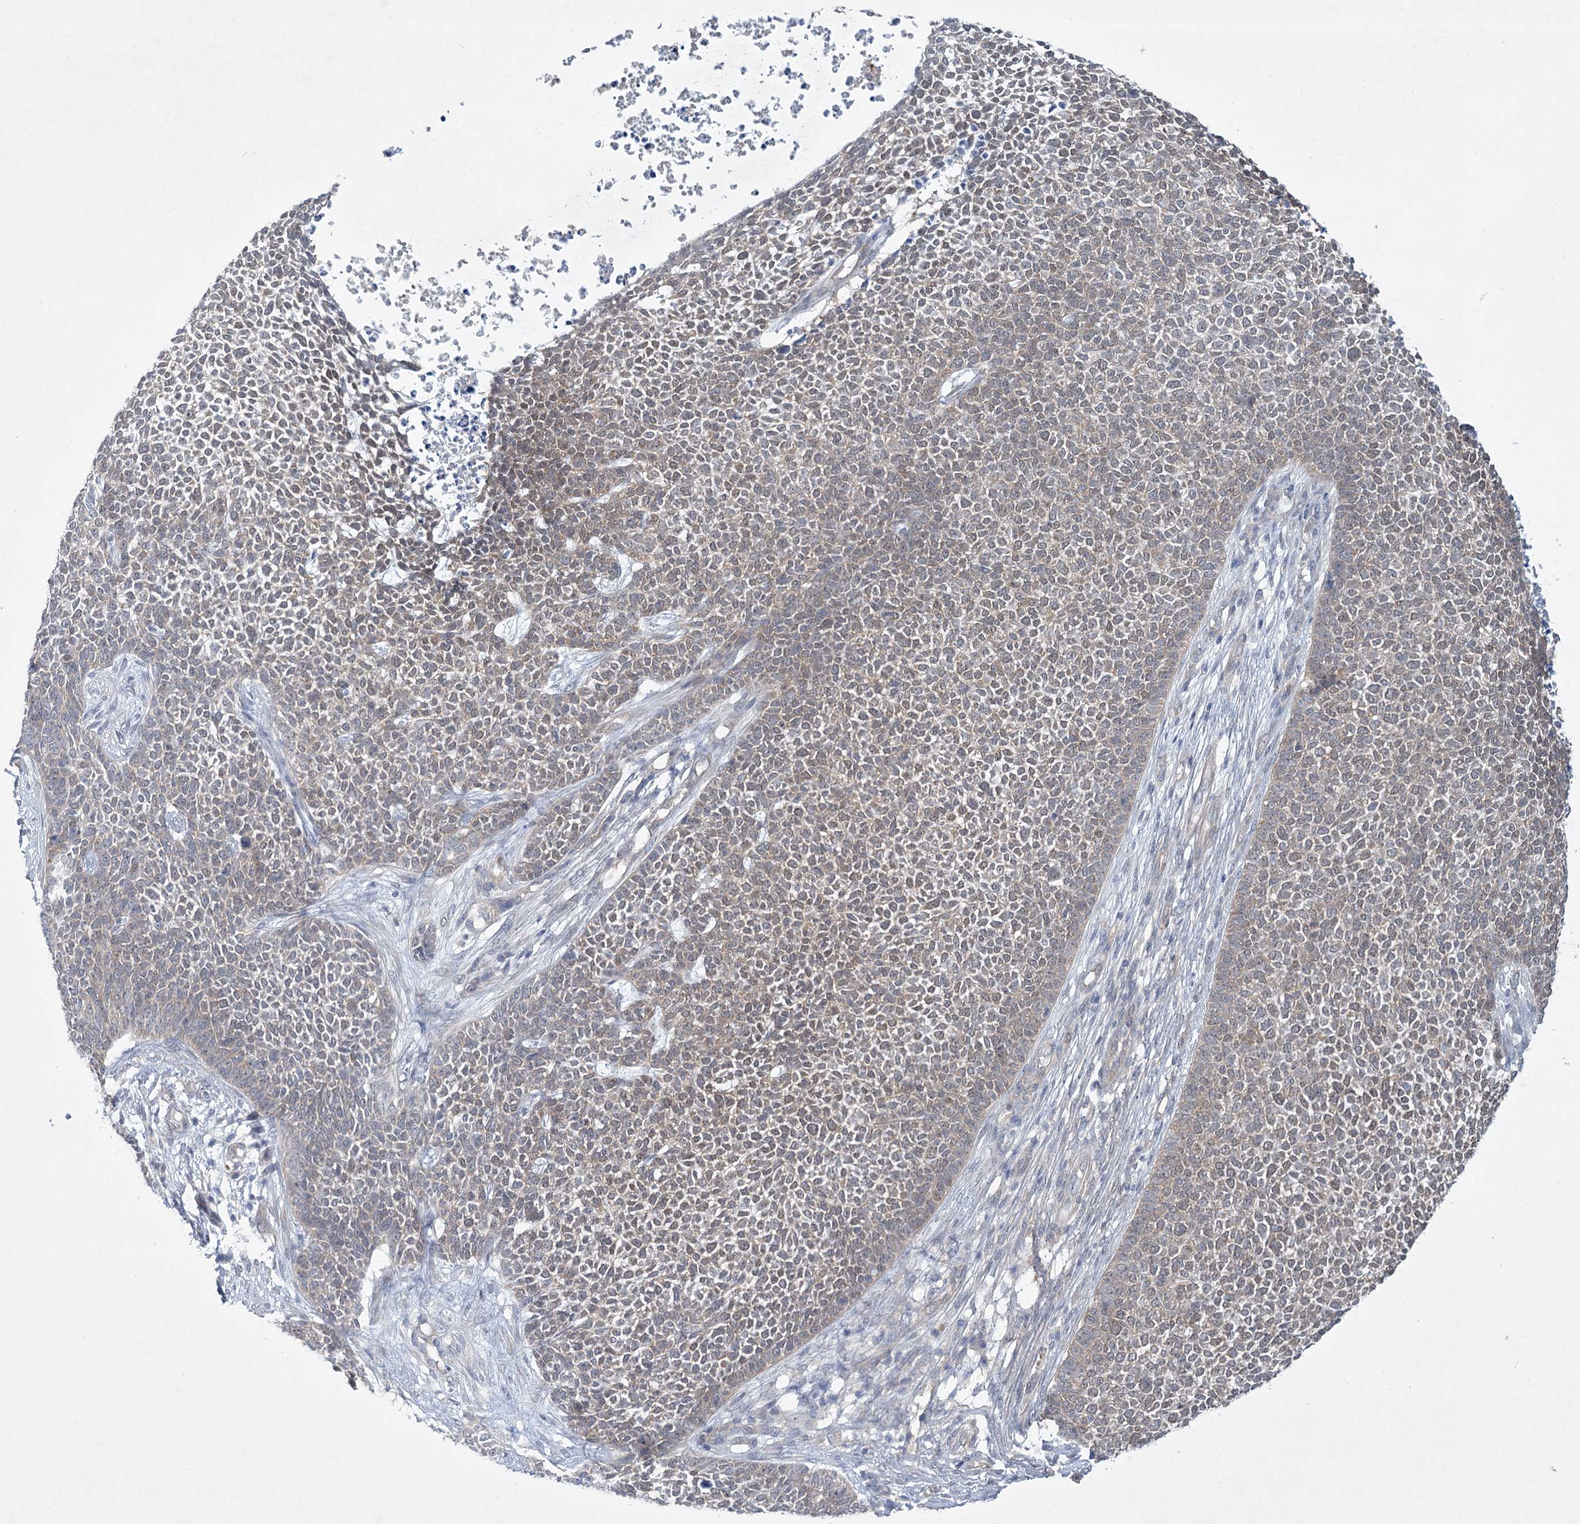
{"staining": {"intensity": "weak", "quantity": "25%-75%", "location": "cytoplasmic/membranous"}, "tissue": "skin cancer", "cell_type": "Tumor cells", "image_type": "cancer", "snomed": [{"axis": "morphology", "description": "Basal cell carcinoma"}, {"axis": "topography", "description": "Skin"}], "caption": "Tumor cells exhibit low levels of weak cytoplasmic/membranous staining in approximately 25%-75% of cells in basal cell carcinoma (skin).", "gene": "AAMDC", "patient": {"sex": "female", "age": 84}}